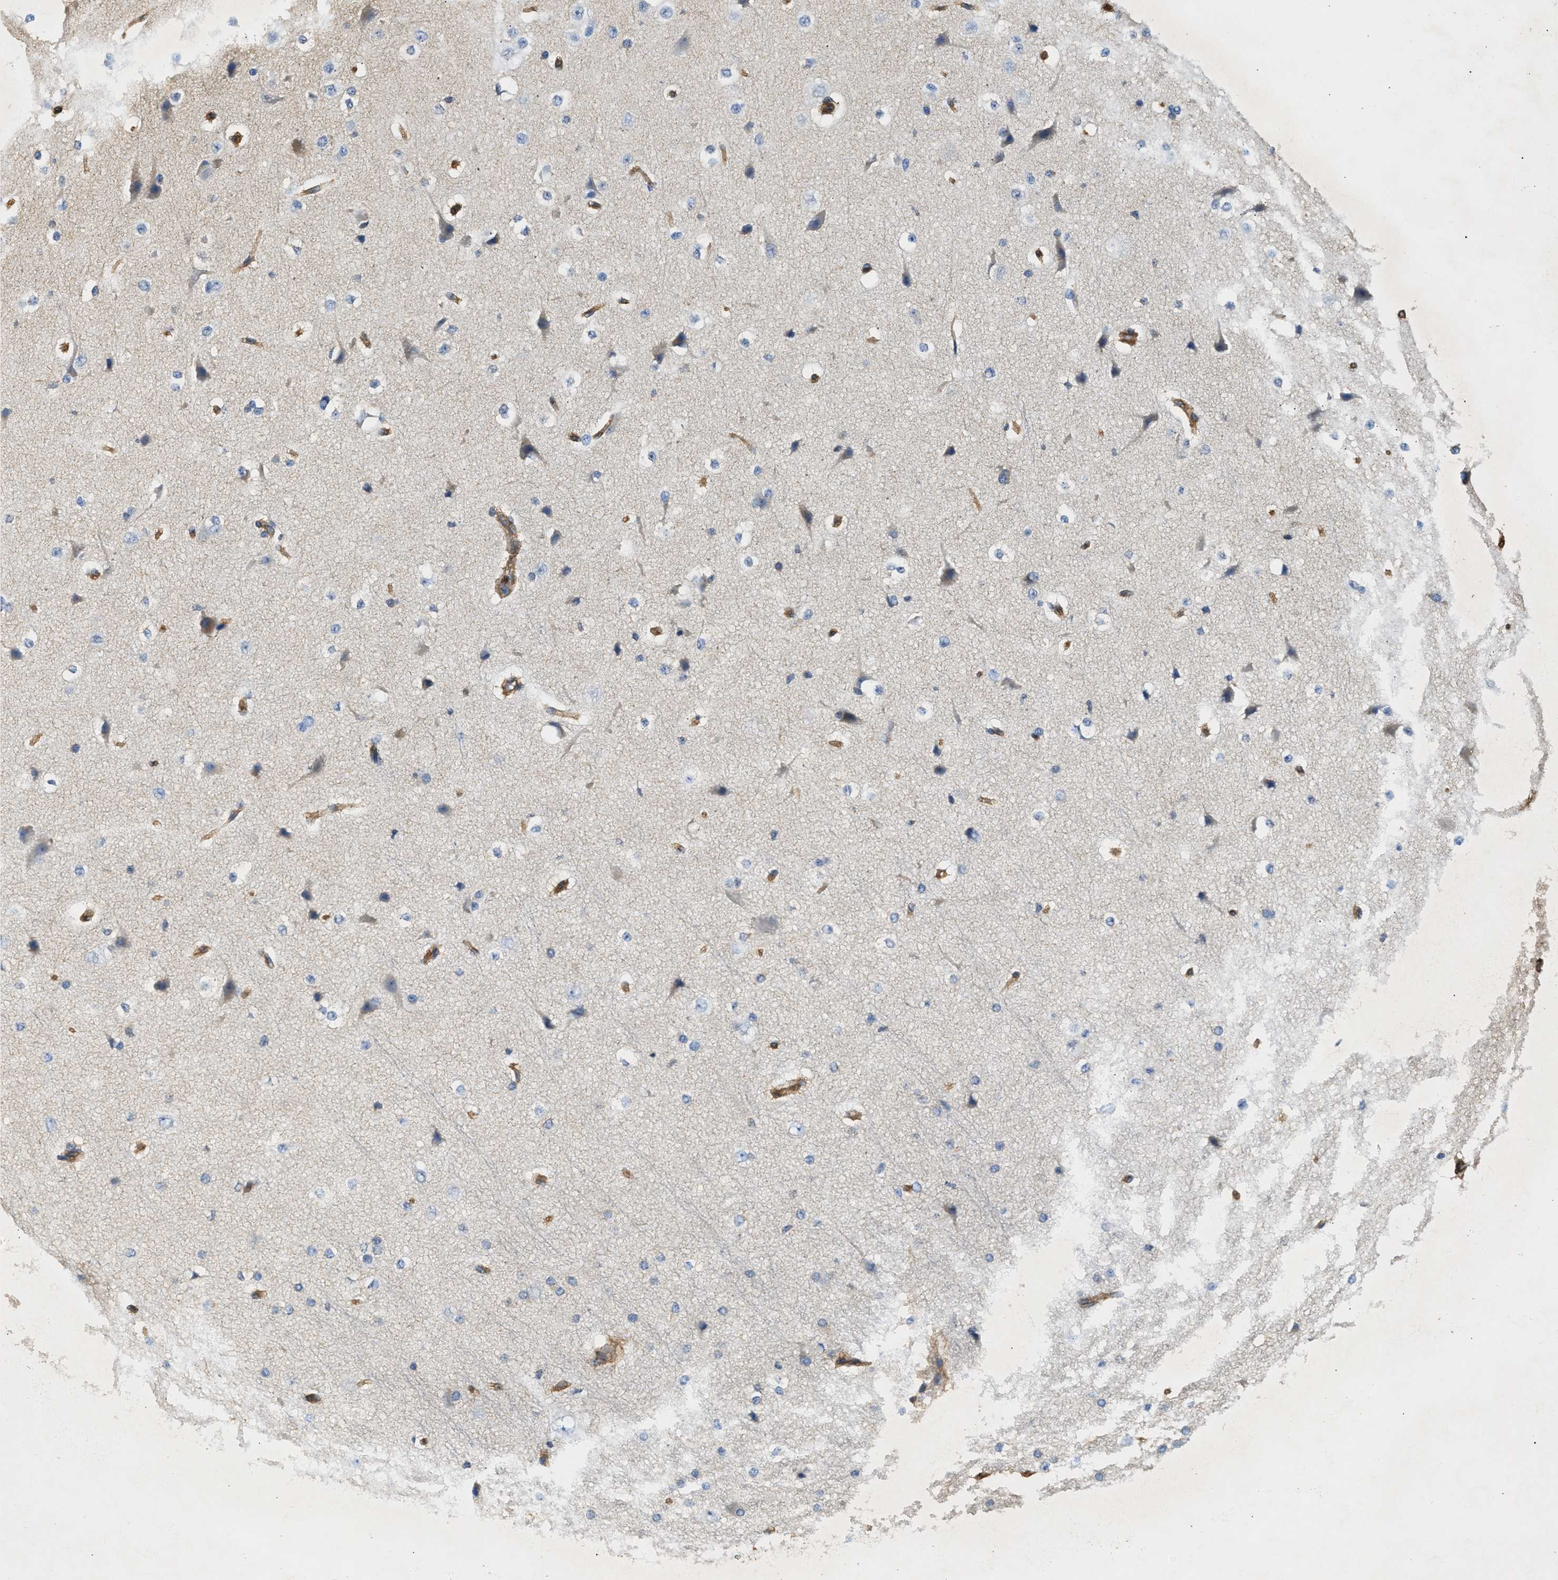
{"staining": {"intensity": "moderate", "quantity": ">75%", "location": "cytoplasmic/membranous"}, "tissue": "cerebral cortex", "cell_type": "Endothelial cells", "image_type": "normal", "snomed": [{"axis": "morphology", "description": "Normal tissue, NOS"}, {"axis": "morphology", "description": "Developmental malformation"}, {"axis": "topography", "description": "Cerebral cortex"}], "caption": "Immunohistochemical staining of normal cerebral cortex displays medium levels of moderate cytoplasmic/membranous staining in approximately >75% of endothelial cells. The staining was performed using DAB, with brown indicating positive protein expression. Nuclei are stained blue with hematoxylin.", "gene": "SAMD9L", "patient": {"sex": "female", "age": 30}}